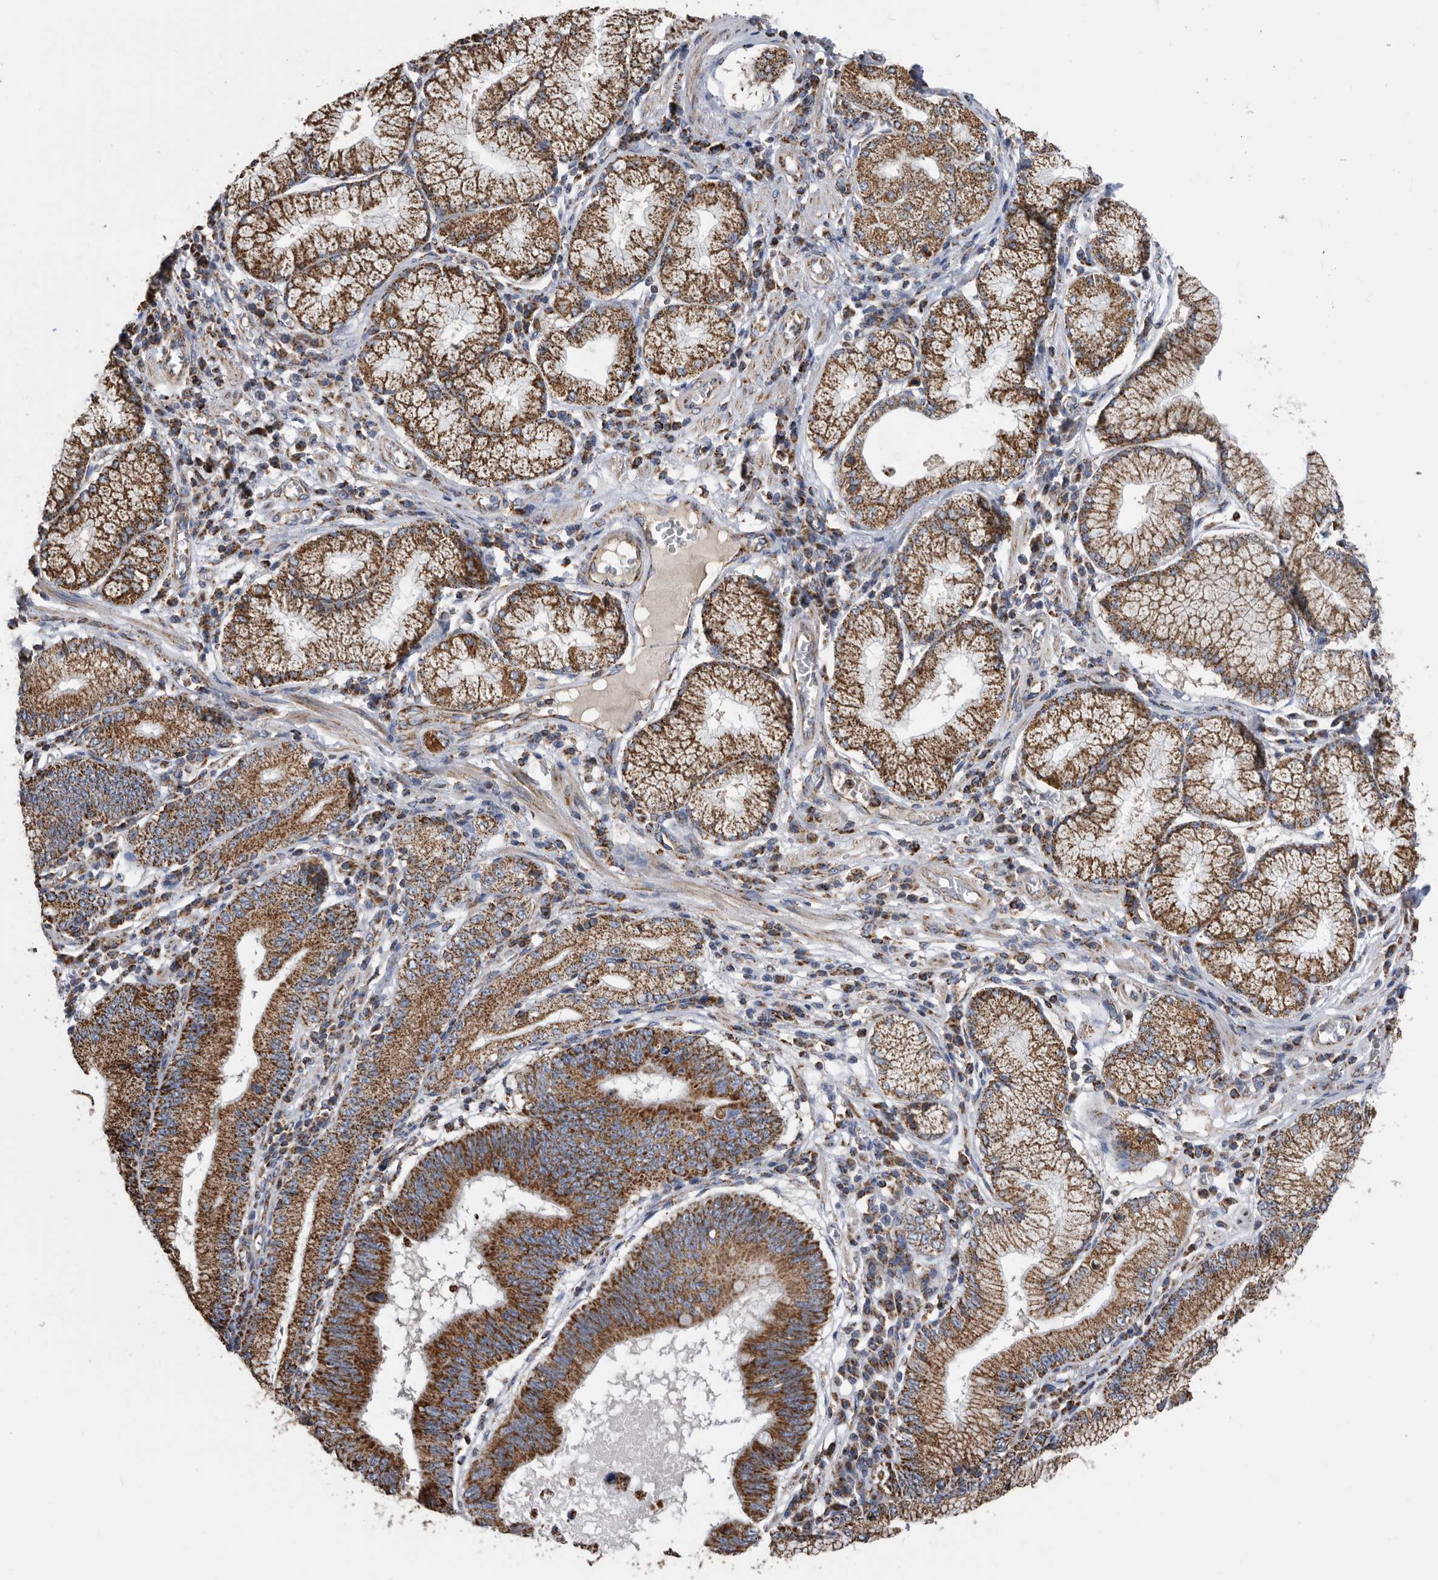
{"staining": {"intensity": "strong", "quantity": ">75%", "location": "cytoplasmic/membranous"}, "tissue": "stomach cancer", "cell_type": "Tumor cells", "image_type": "cancer", "snomed": [{"axis": "morphology", "description": "Adenocarcinoma, NOS"}, {"axis": "topography", "description": "Stomach"}], "caption": "Approximately >75% of tumor cells in human stomach adenocarcinoma exhibit strong cytoplasmic/membranous protein staining as visualized by brown immunohistochemical staining.", "gene": "WFDC1", "patient": {"sex": "male", "age": 59}}